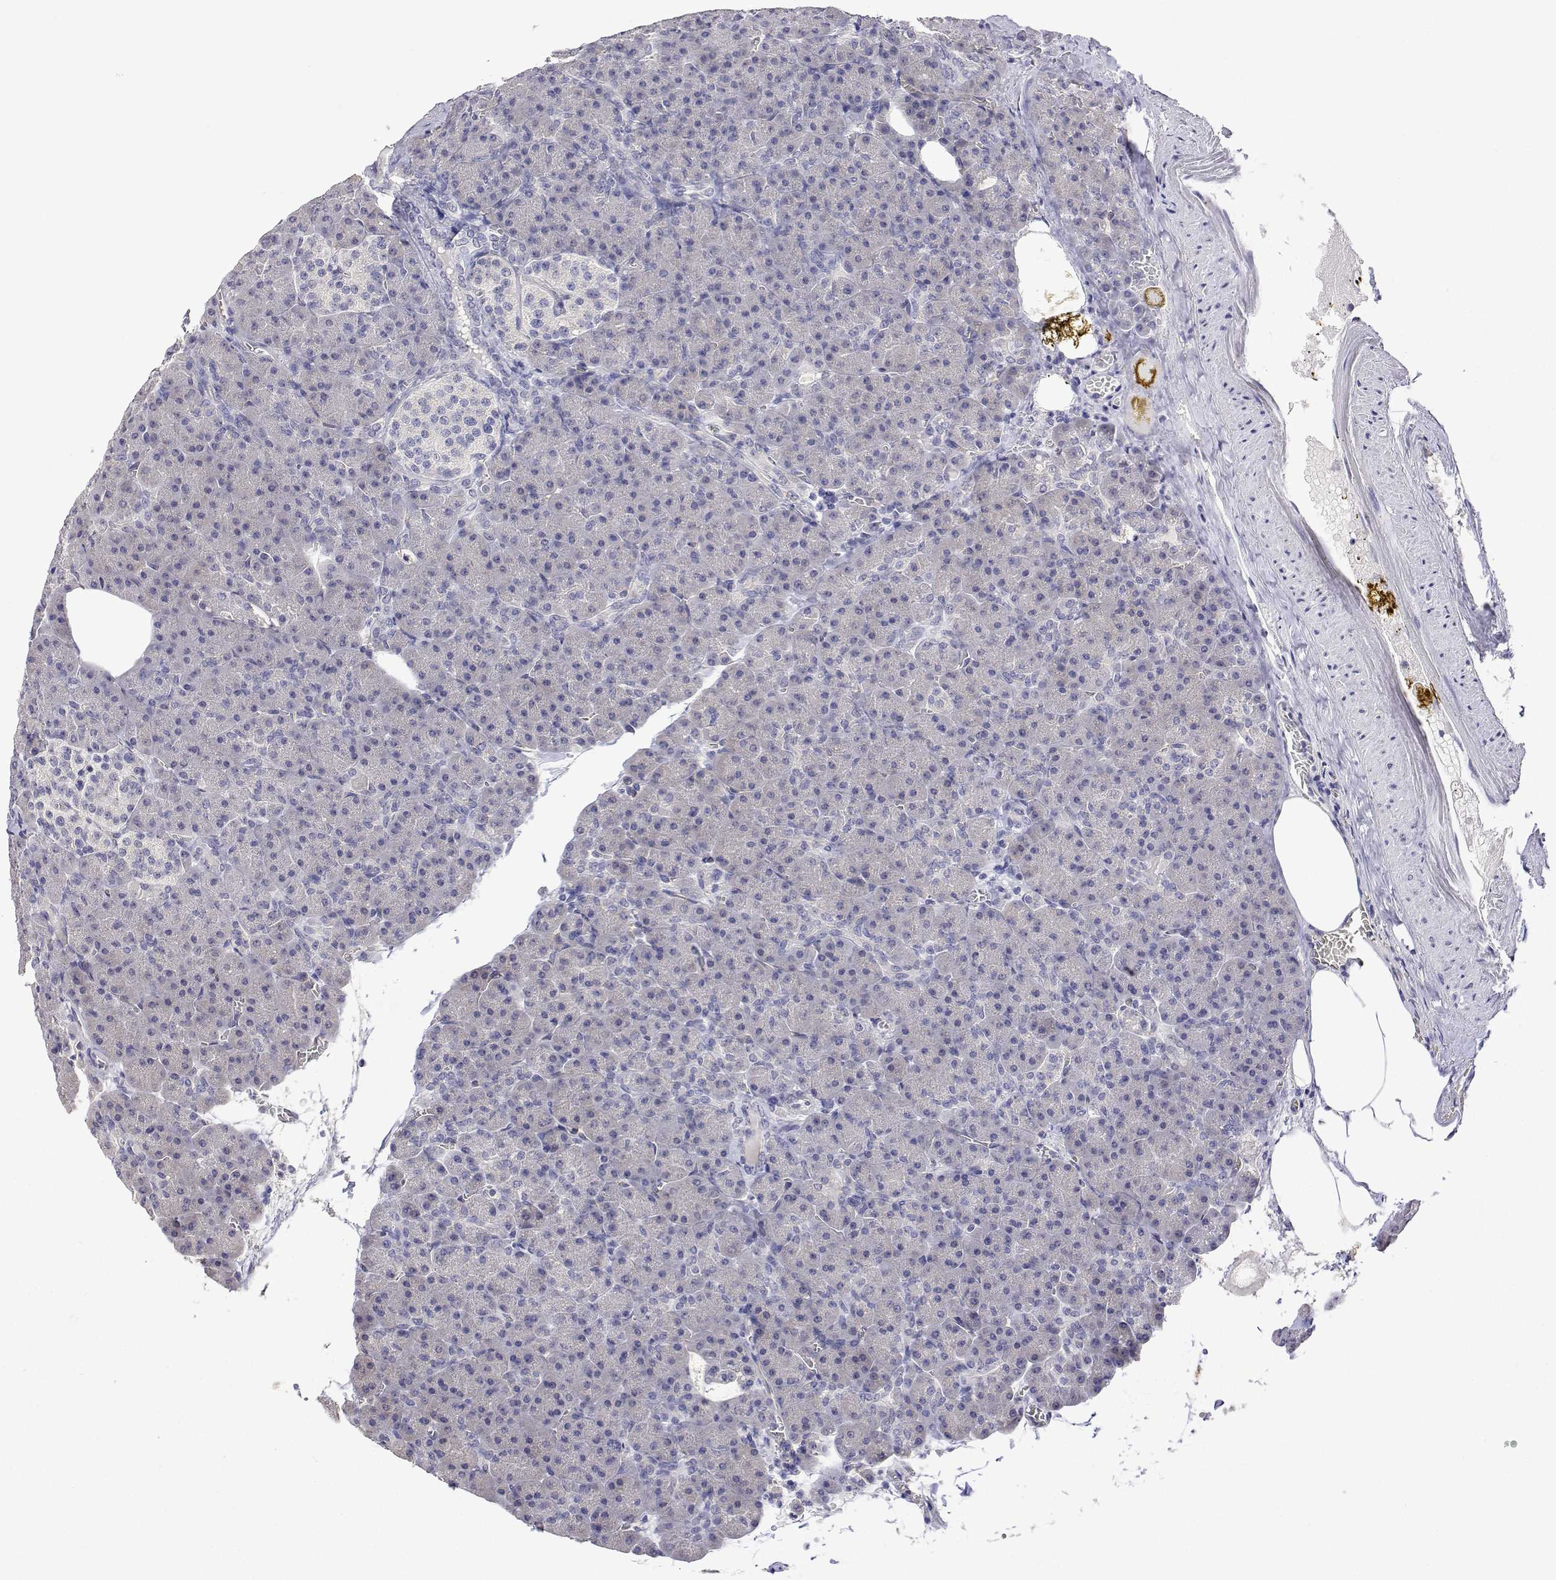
{"staining": {"intensity": "negative", "quantity": "none", "location": "none"}, "tissue": "pancreas", "cell_type": "Exocrine glandular cells", "image_type": "normal", "snomed": [{"axis": "morphology", "description": "Normal tissue, NOS"}, {"axis": "topography", "description": "Pancreas"}], "caption": "The histopathology image reveals no staining of exocrine glandular cells in normal pancreas.", "gene": "PLCB1", "patient": {"sex": "female", "age": 74}}